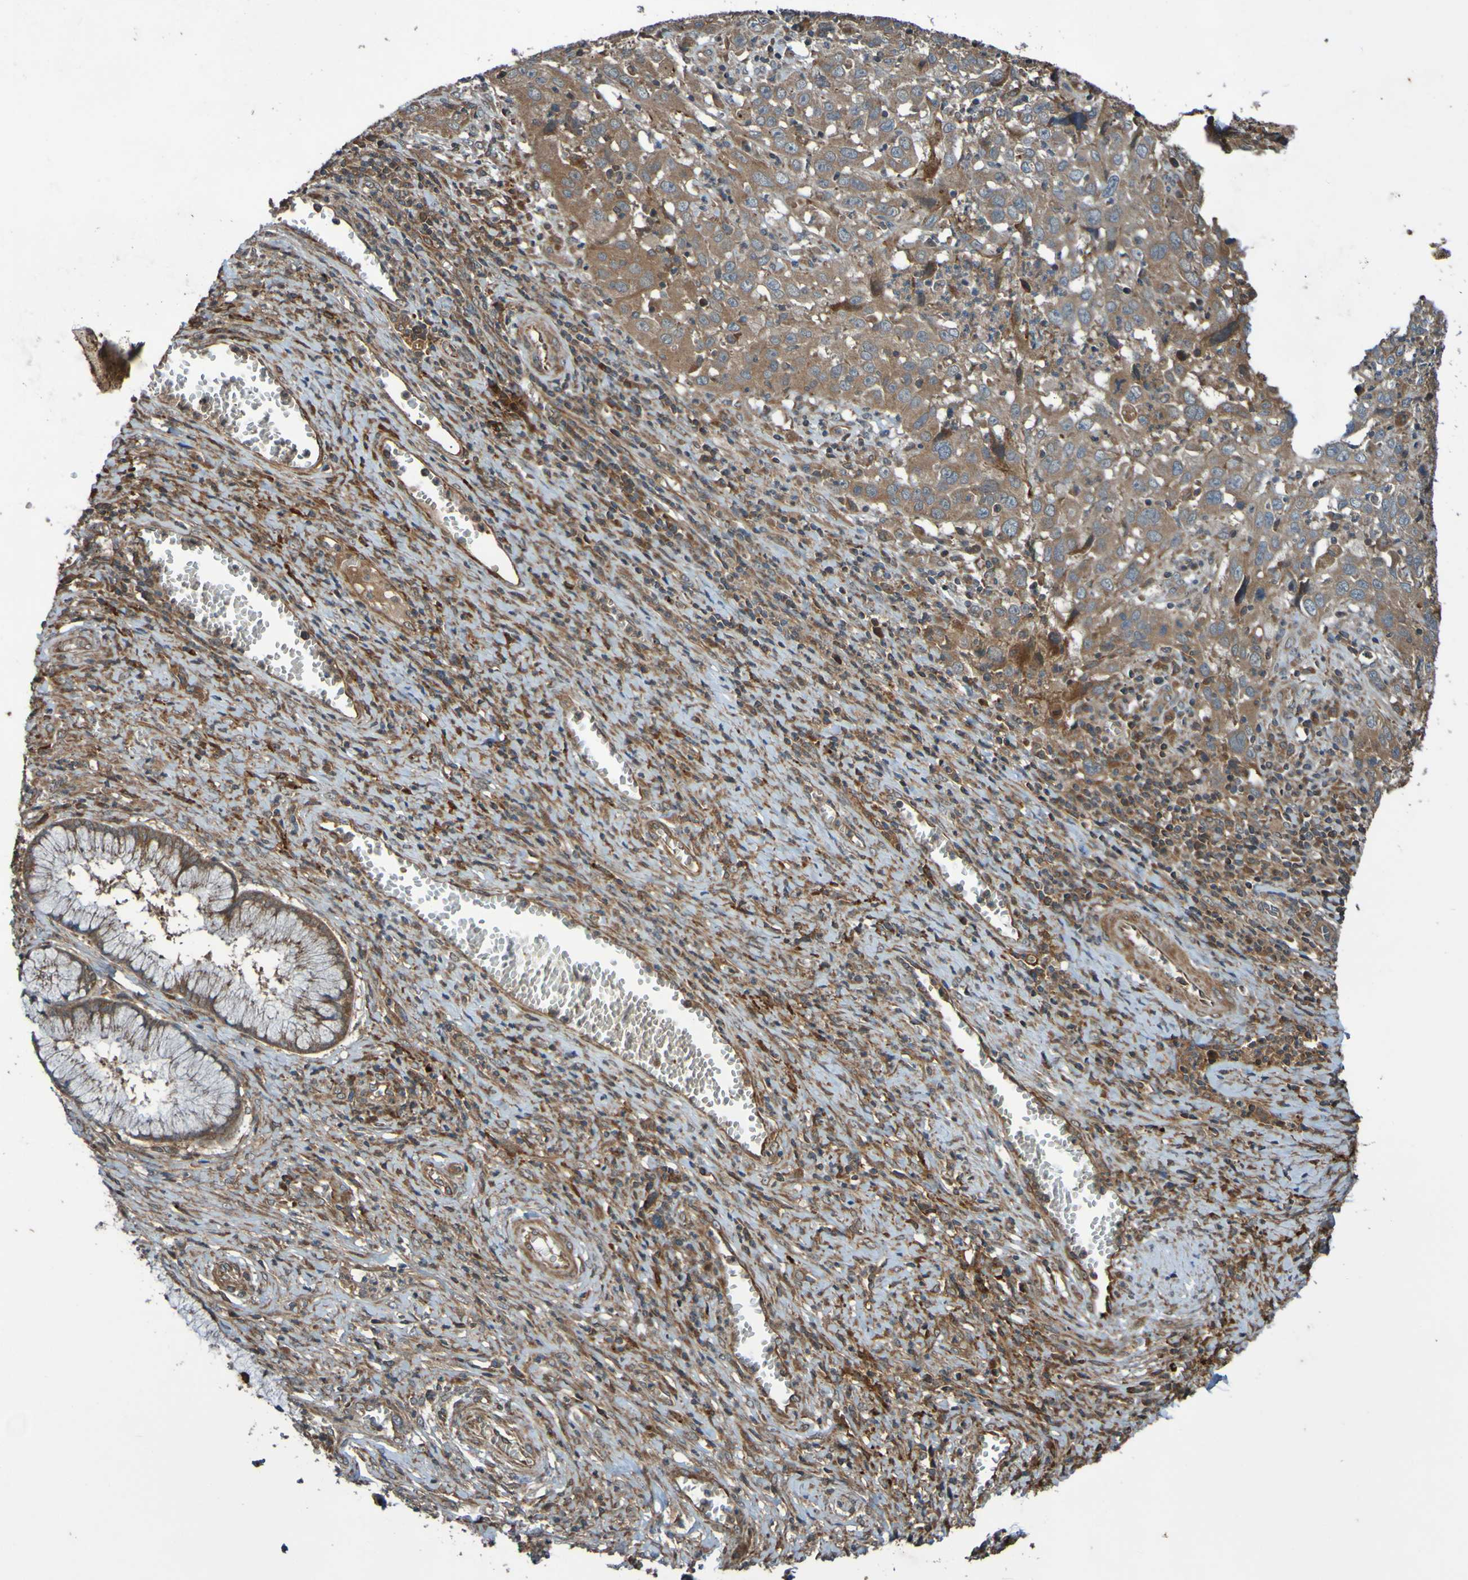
{"staining": {"intensity": "moderate", "quantity": ">75%", "location": "cytoplasmic/membranous"}, "tissue": "cervical cancer", "cell_type": "Tumor cells", "image_type": "cancer", "snomed": [{"axis": "morphology", "description": "Squamous cell carcinoma, NOS"}, {"axis": "topography", "description": "Cervix"}], "caption": "Immunohistochemical staining of cervical cancer shows medium levels of moderate cytoplasmic/membranous protein expression in approximately >75% of tumor cells.", "gene": "UCN", "patient": {"sex": "female", "age": 32}}